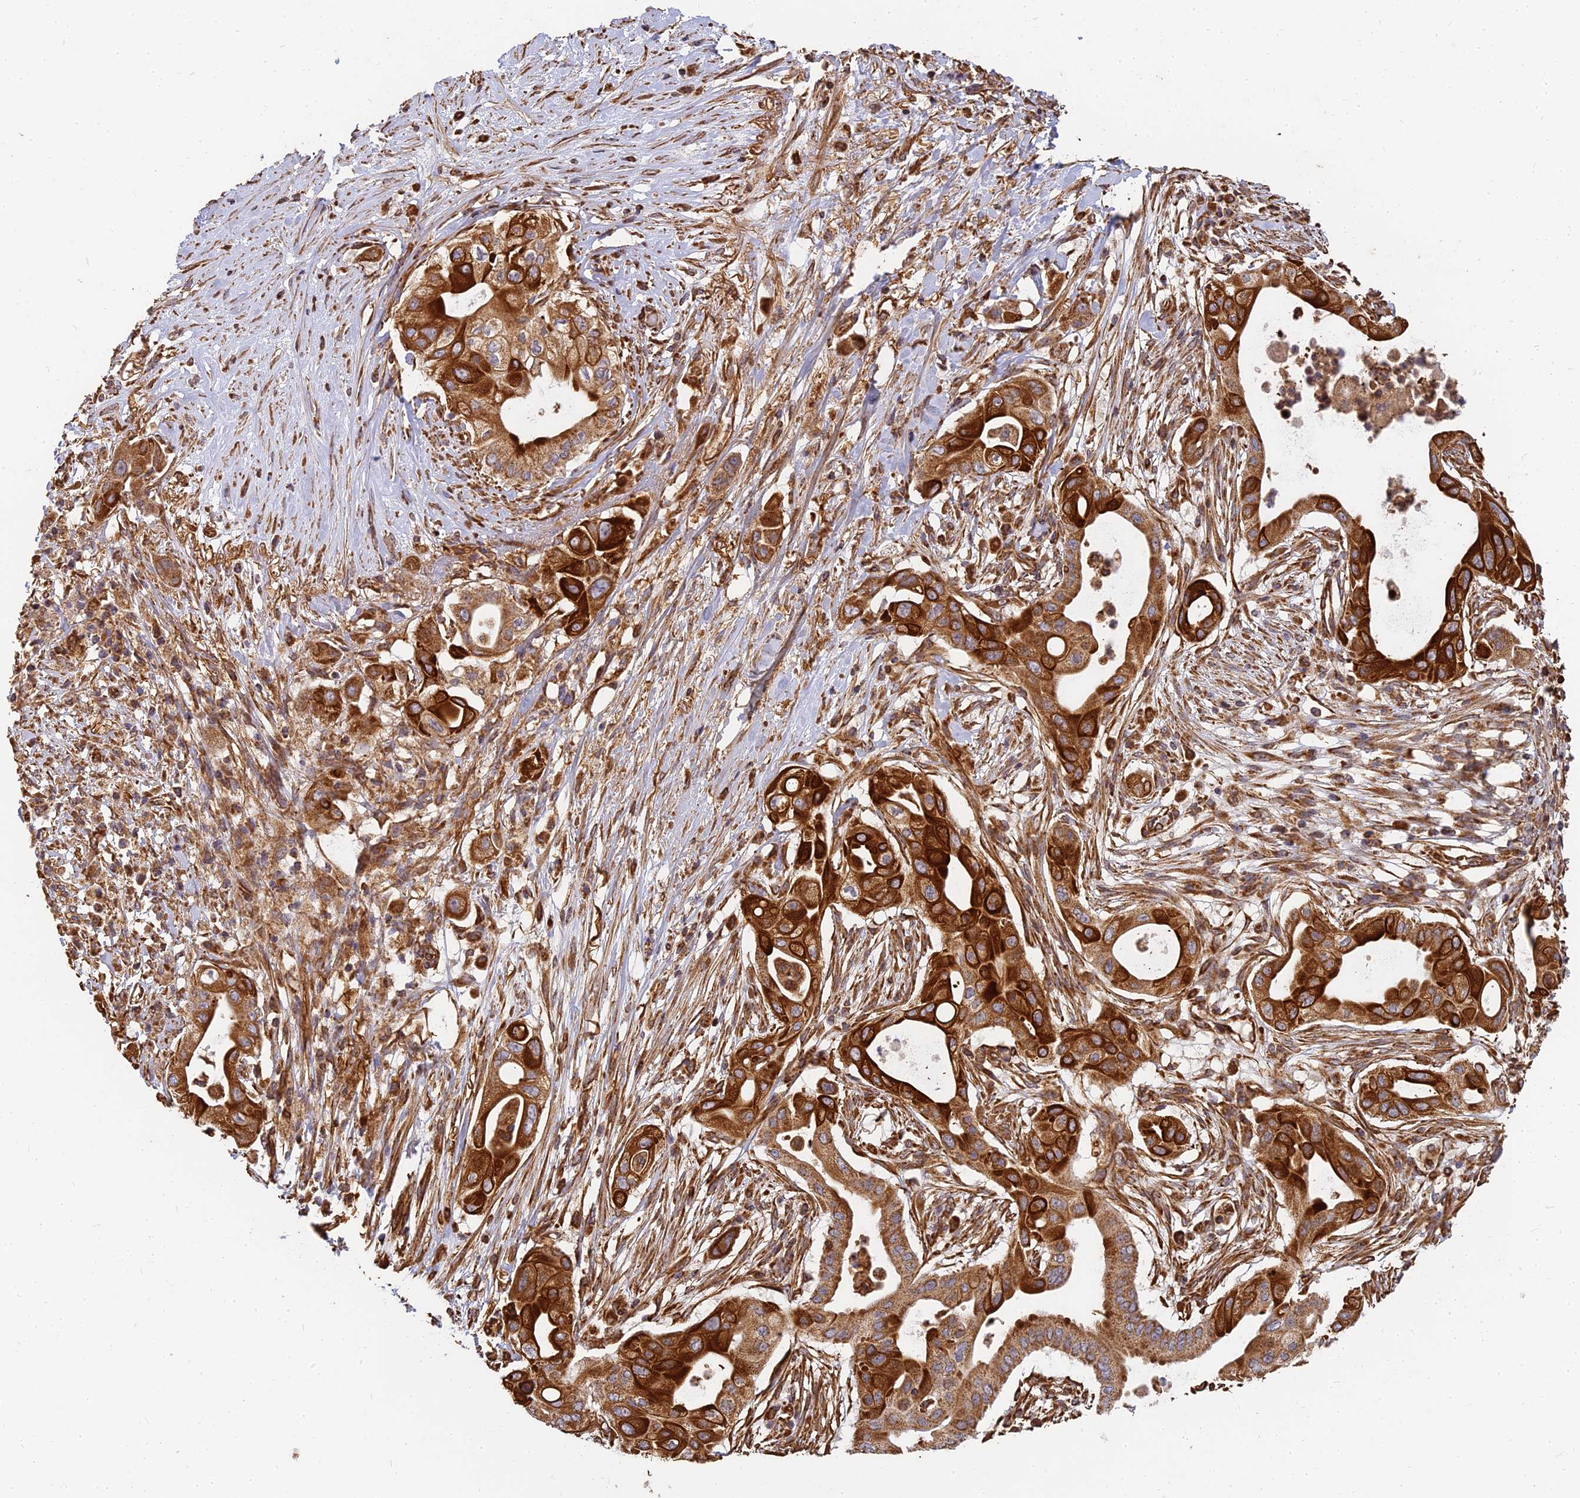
{"staining": {"intensity": "strong", "quantity": ">75%", "location": "cytoplasmic/membranous"}, "tissue": "pancreatic cancer", "cell_type": "Tumor cells", "image_type": "cancer", "snomed": [{"axis": "morphology", "description": "Adenocarcinoma, NOS"}, {"axis": "topography", "description": "Pancreas"}], "caption": "The image reveals staining of pancreatic cancer, revealing strong cytoplasmic/membranous protein staining (brown color) within tumor cells.", "gene": "DSTYK", "patient": {"sex": "male", "age": 68}}